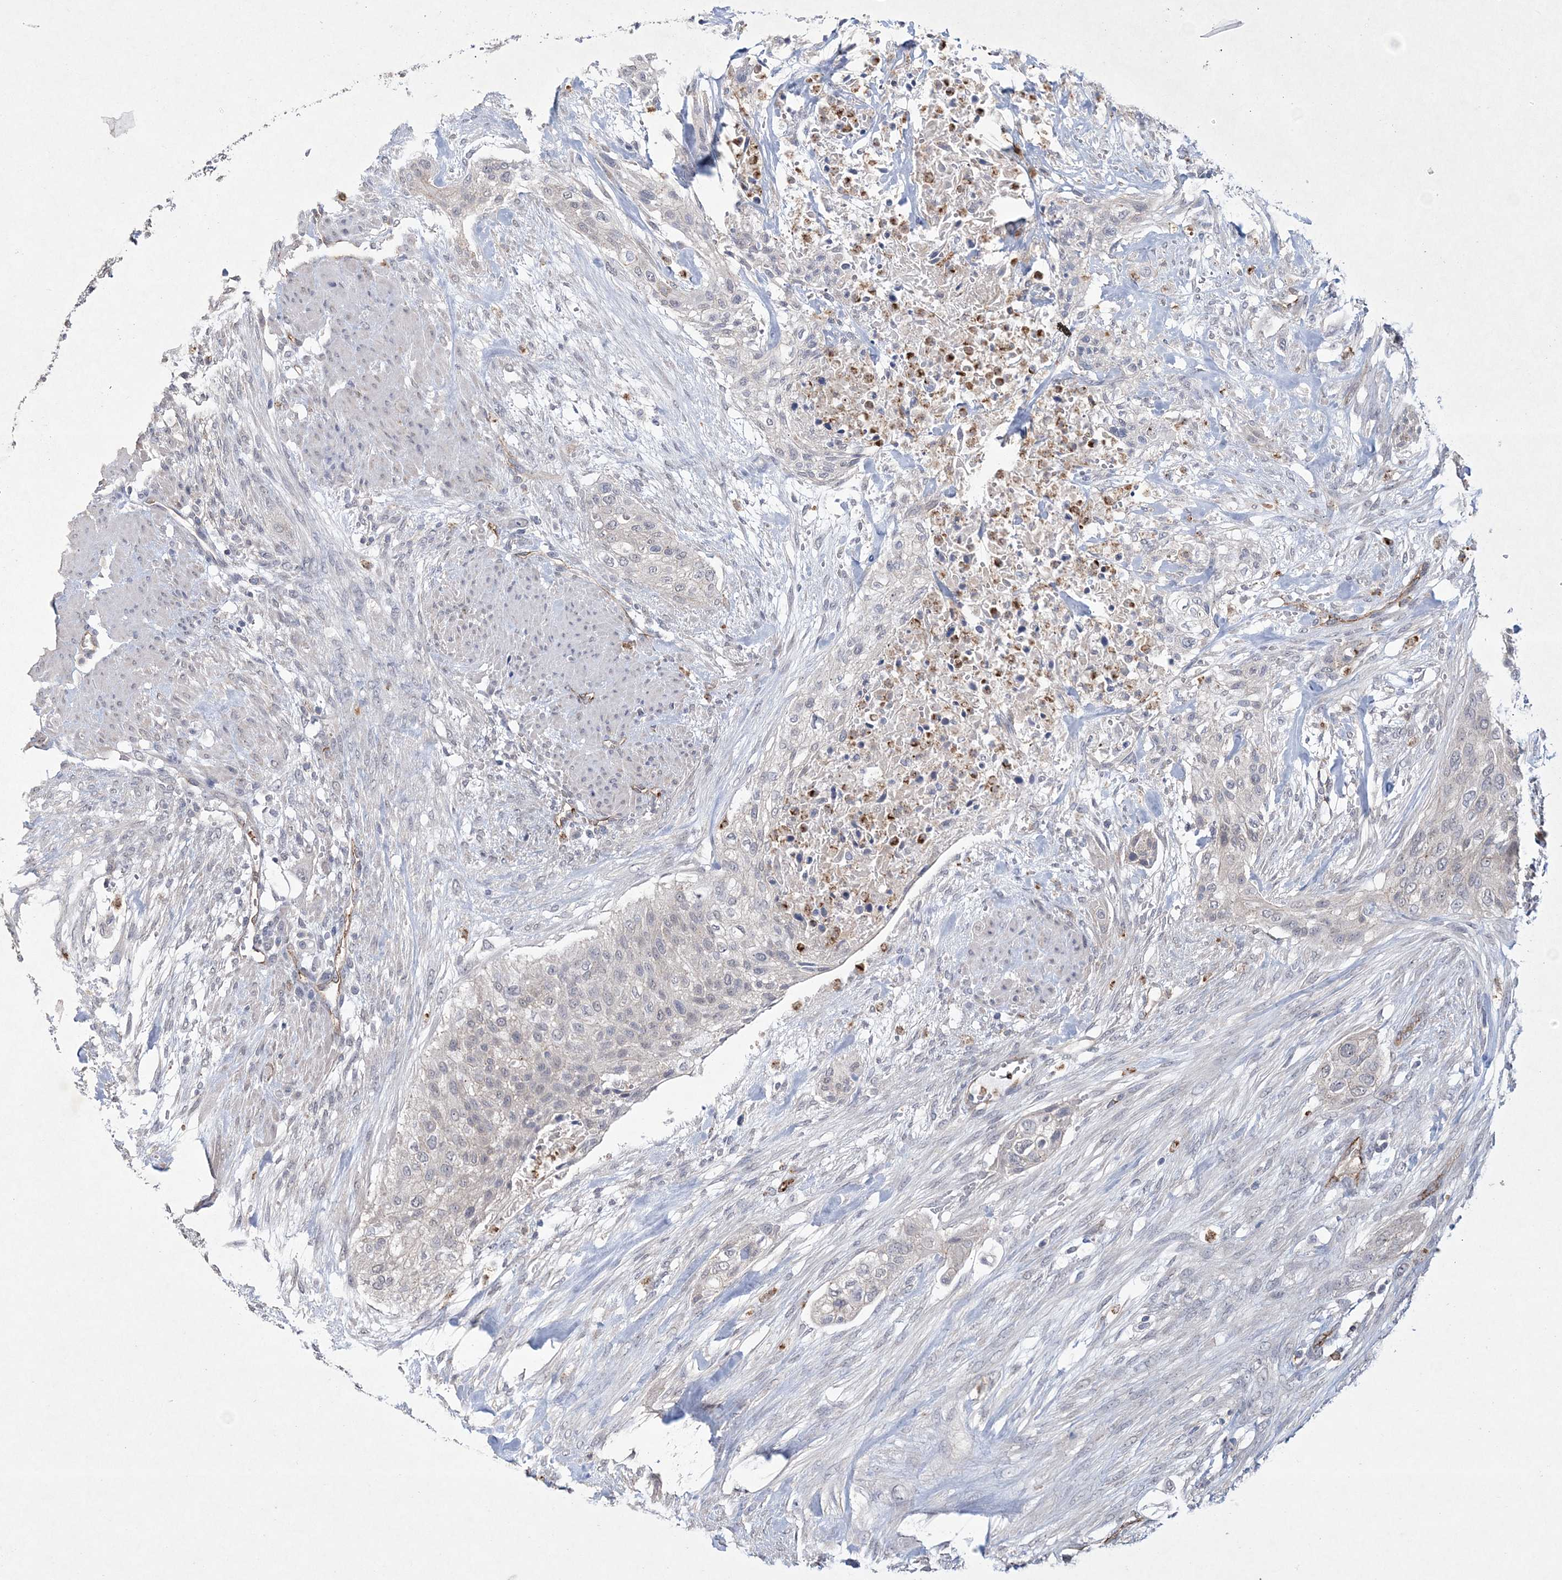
{"staining": {"intensity": "negative", "quantity": "none", "location": "none"}, "tissue": "urothelial cancer", "cell_type": "Tumor cells", "image_type": "cancer", "snomed": [{"axis": "morphology", "description": "Urothelial carcinoma, High grade"}, {"axis": "topography", "description": "Urinary bladder"}], "caption": "Human urothelial carcinoma (high-grade) stained for a protein using immunohistochemistry reveals no expression in tumor cells.", "gene": "DPCD", "patient": {"sex": "male", "age": 35}}